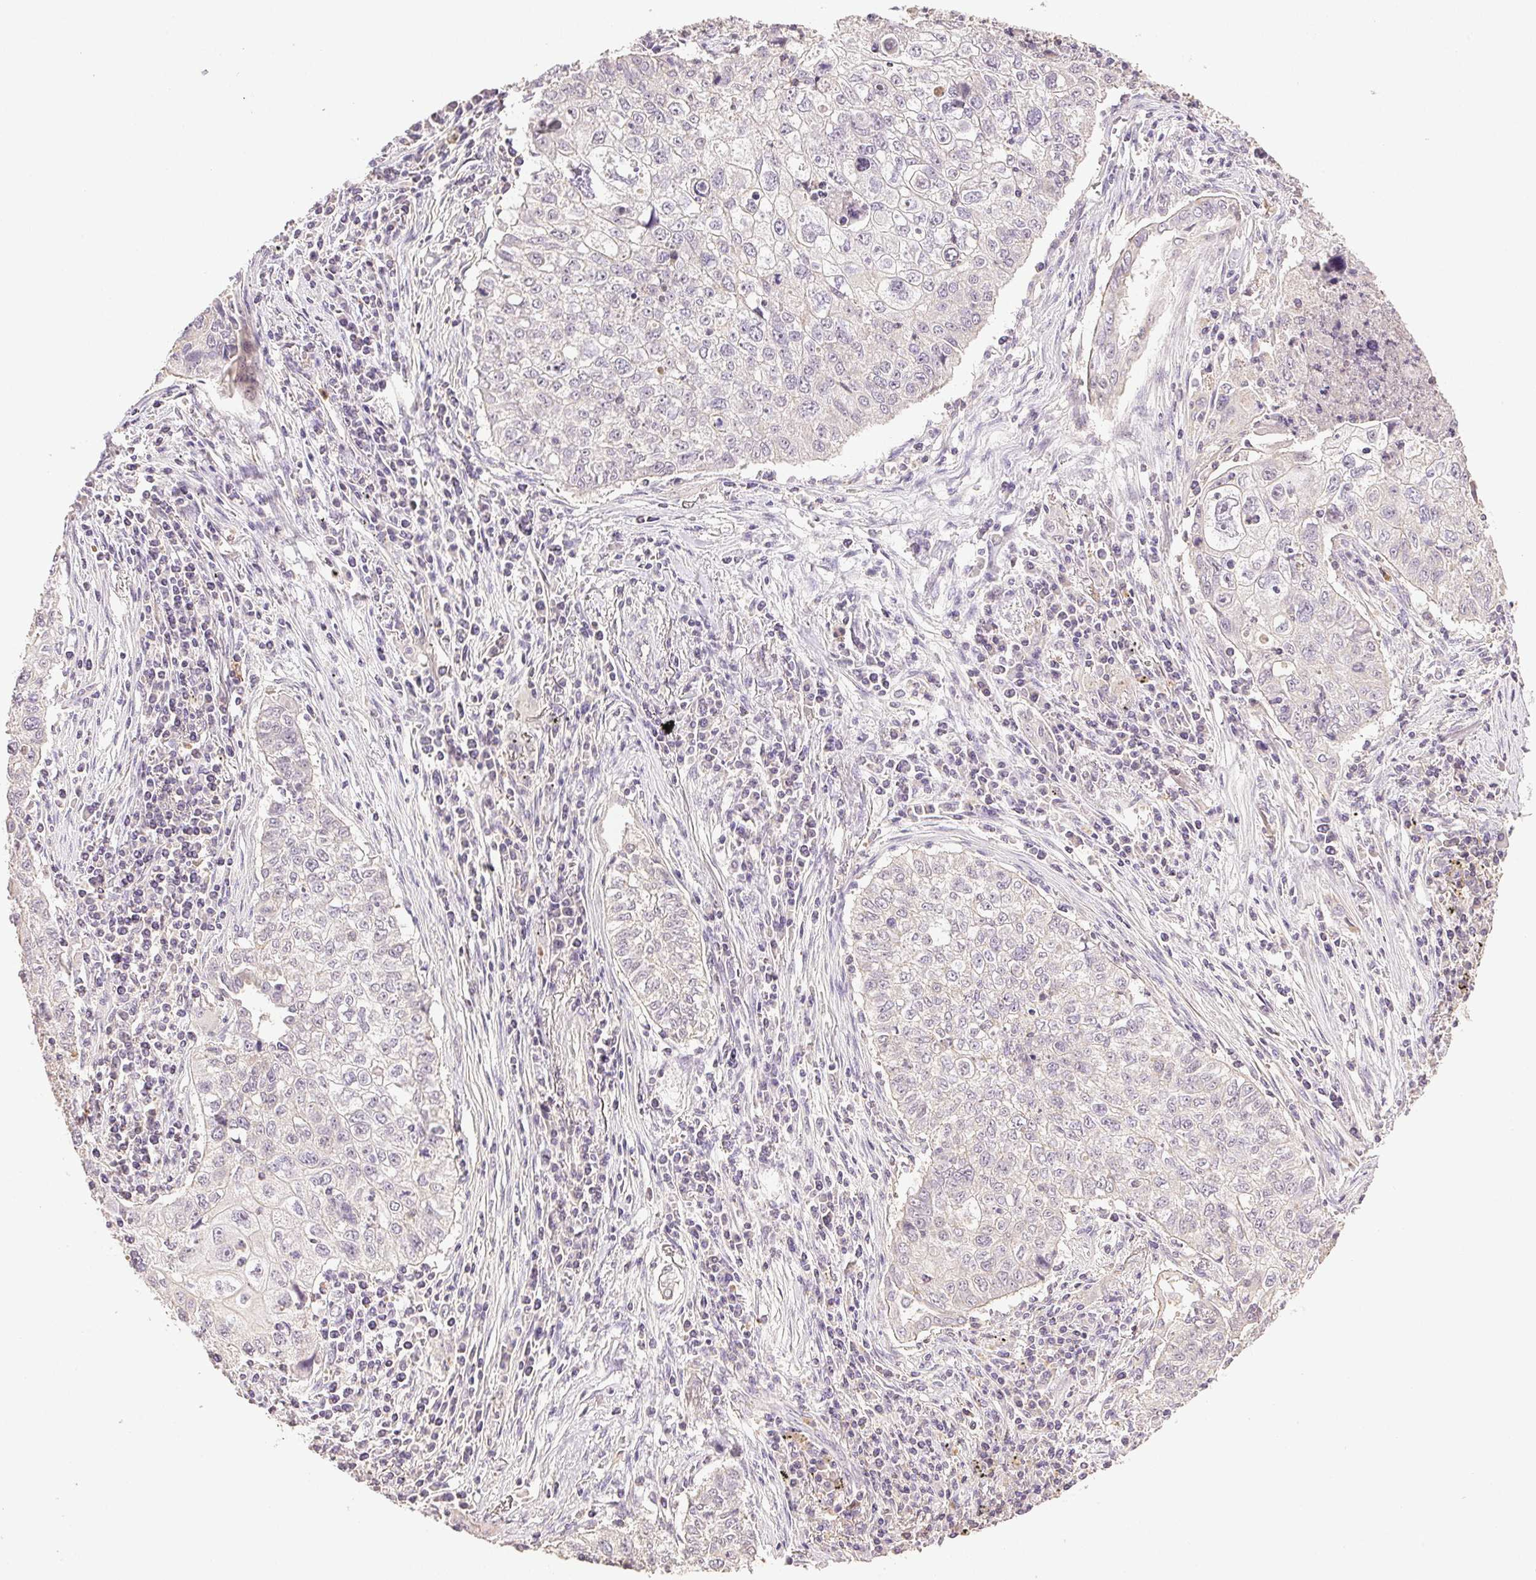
{"staining": {"intensity": "negative", "quantity": "none", "location": "none"}, "tissue": "lung cancer", "cell_type": "Tumor cells", "image_type": "cancer", "snomed": [{"axis": "morphology", "description": "Normal morphology"}, {"axis": "morphology", "description": "Aneuploidy"}, {"axis": "morphology", "description": "Squamous cell carcinoma, NOS"}, {"axis": "topography", "description": "Lymph node"}, {"axis": "topography", "description": "Lung"}], "caption": "Tumor cells show no significant staining in lung squamous cell carcinoma. (IHC, brightfield microscopy, high magnification).", "gene": "TMEM253", "patient": {"sex": "female", "age": 76}}